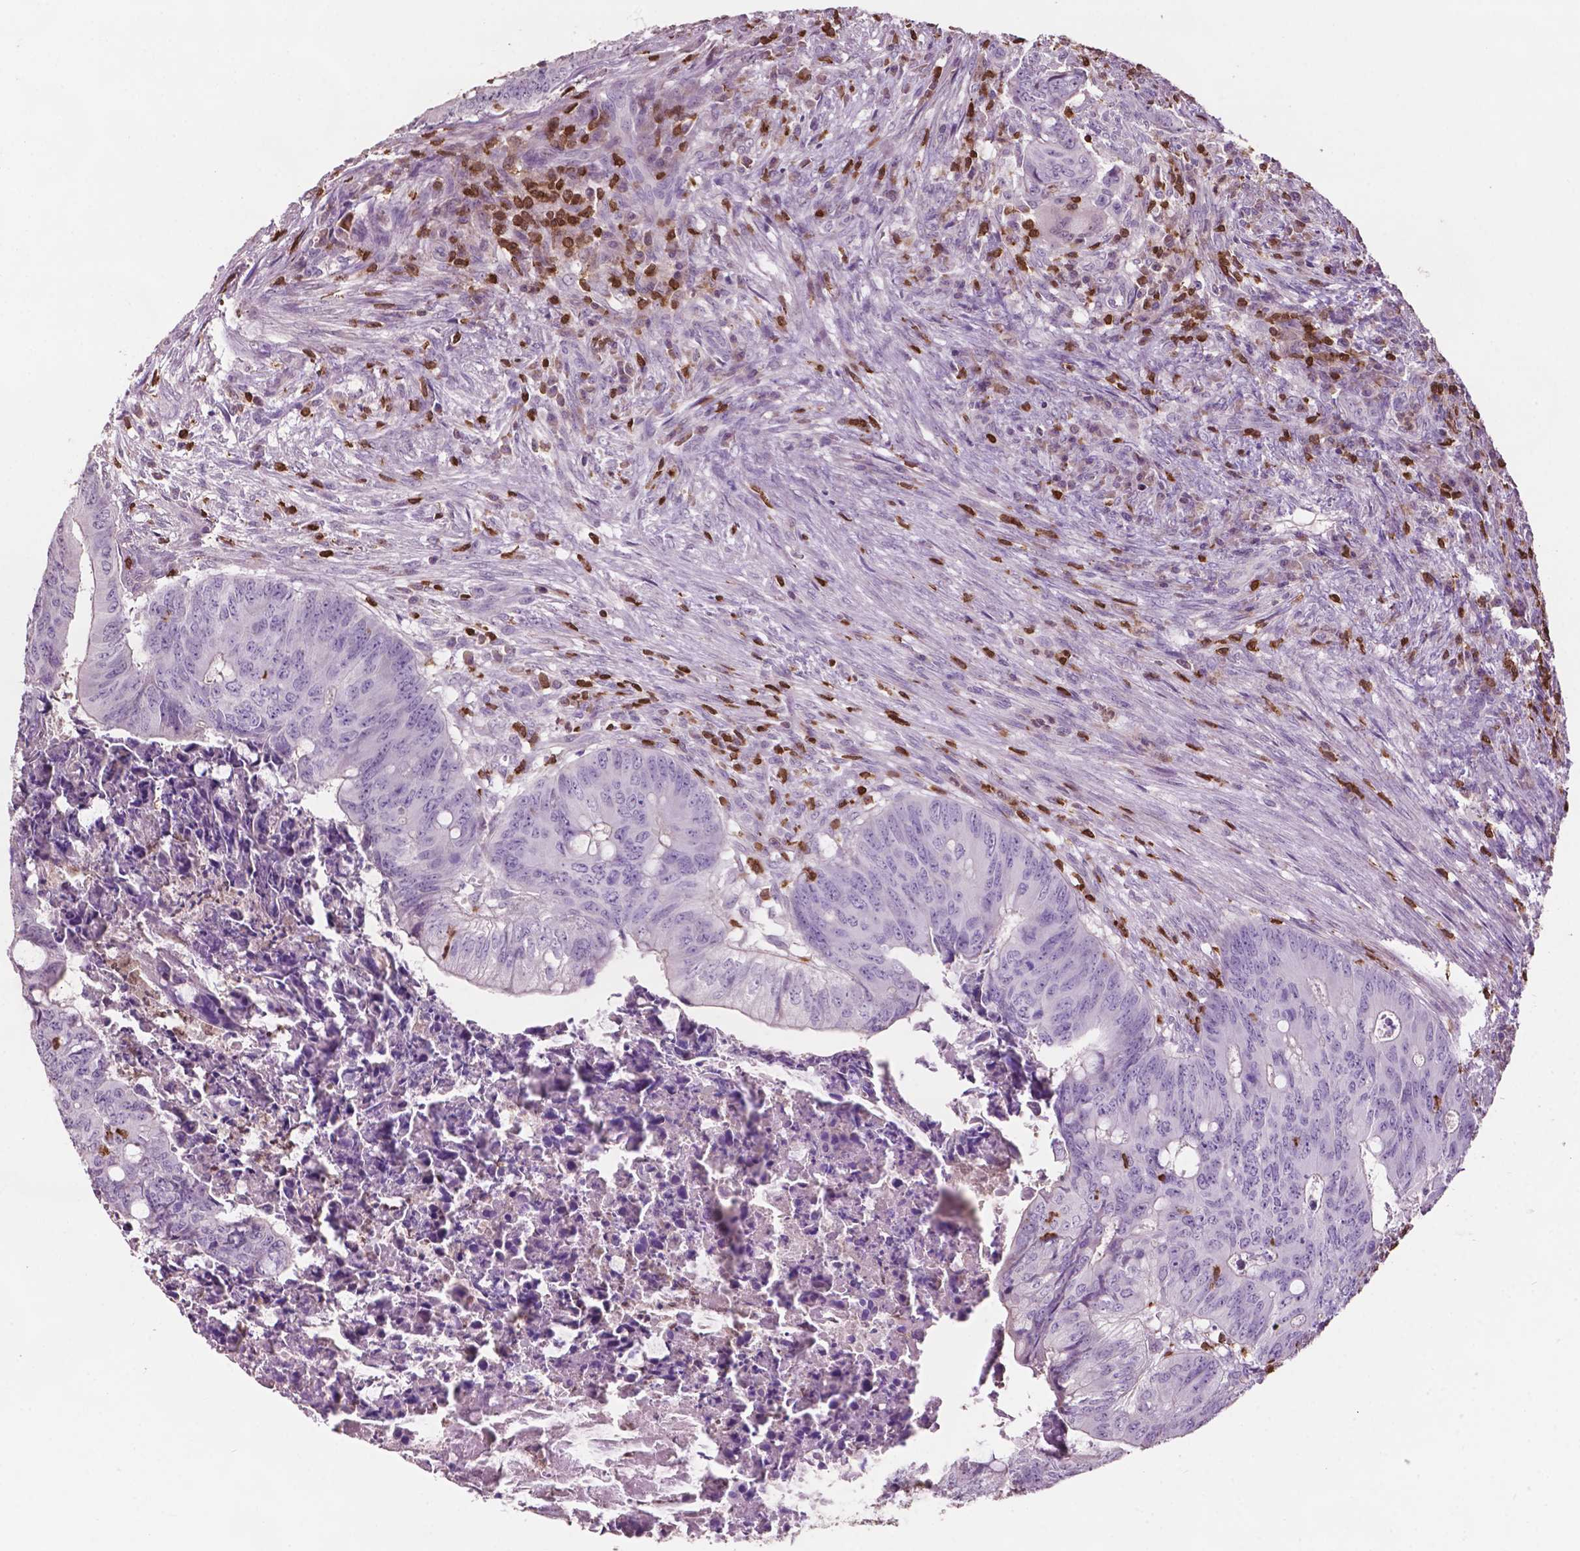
{"staining": {"intensity": "negative", "quantity": "none", "location": "none"}, "tissue": "colorectal cancer", "cell_type": "Tumor cells", "image_type": "cancer", "snomed": [{"axis": "morphology", "description": "Adenocarcinoma, NOS"}, {"axis": "topography", "description": "Colon"}], "caption": "Tumor cells are negative for brown protein staining in colorectal adenocarcinoma. (IHC, brightfield microscopy, high magnification).", "gene": "TBC1D10C", "patient": {"sex": "female", "age": 74}}